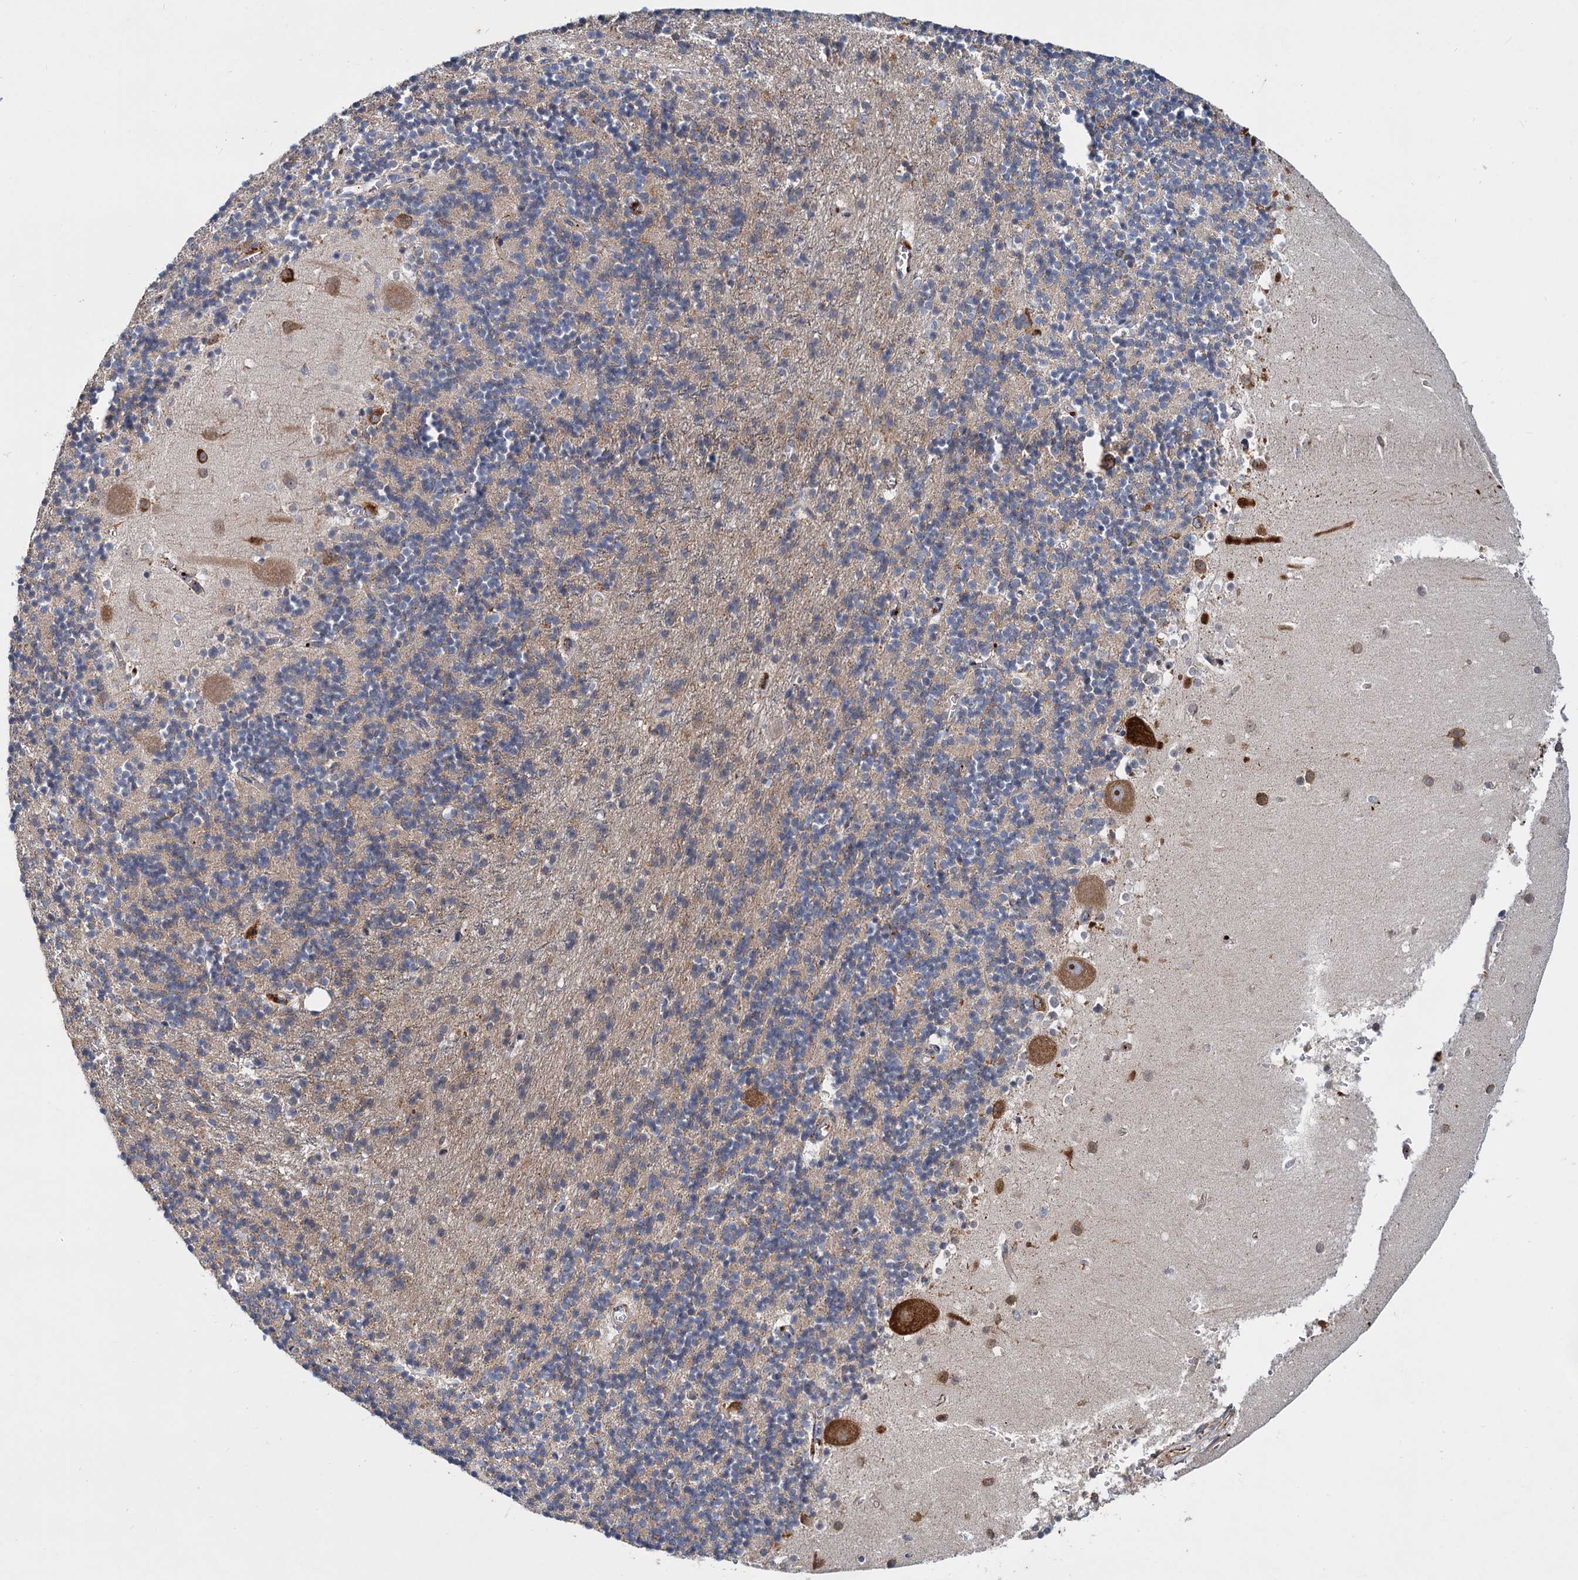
{"staining": {"intensity": "moderate", "quantity": "25%-75%", "location": "cytoplasmic/membranous"}, "tissue": "cerebellum", "cell_type": "Cells in granular layer", "image_type": "normal", "snomed": [{"axis": "morphology", "description": "Normal tissue, NOS"}, {"axis": "topography", "description": "Cerebellum"}], "caption": "A photomicrograph of cerebellum stained for a protein demonstrates moderate cytoplasmic/membranous brown staining in cells in granular layer. The protein of interest is stained brown, and the nuclei are stained in blue (DAB (3,3'-diaminobenzidine) IHC with brightfield microscopy, high magnification).", "gene": "CHRD", "patient": {"sex": "male", "age": 54}}